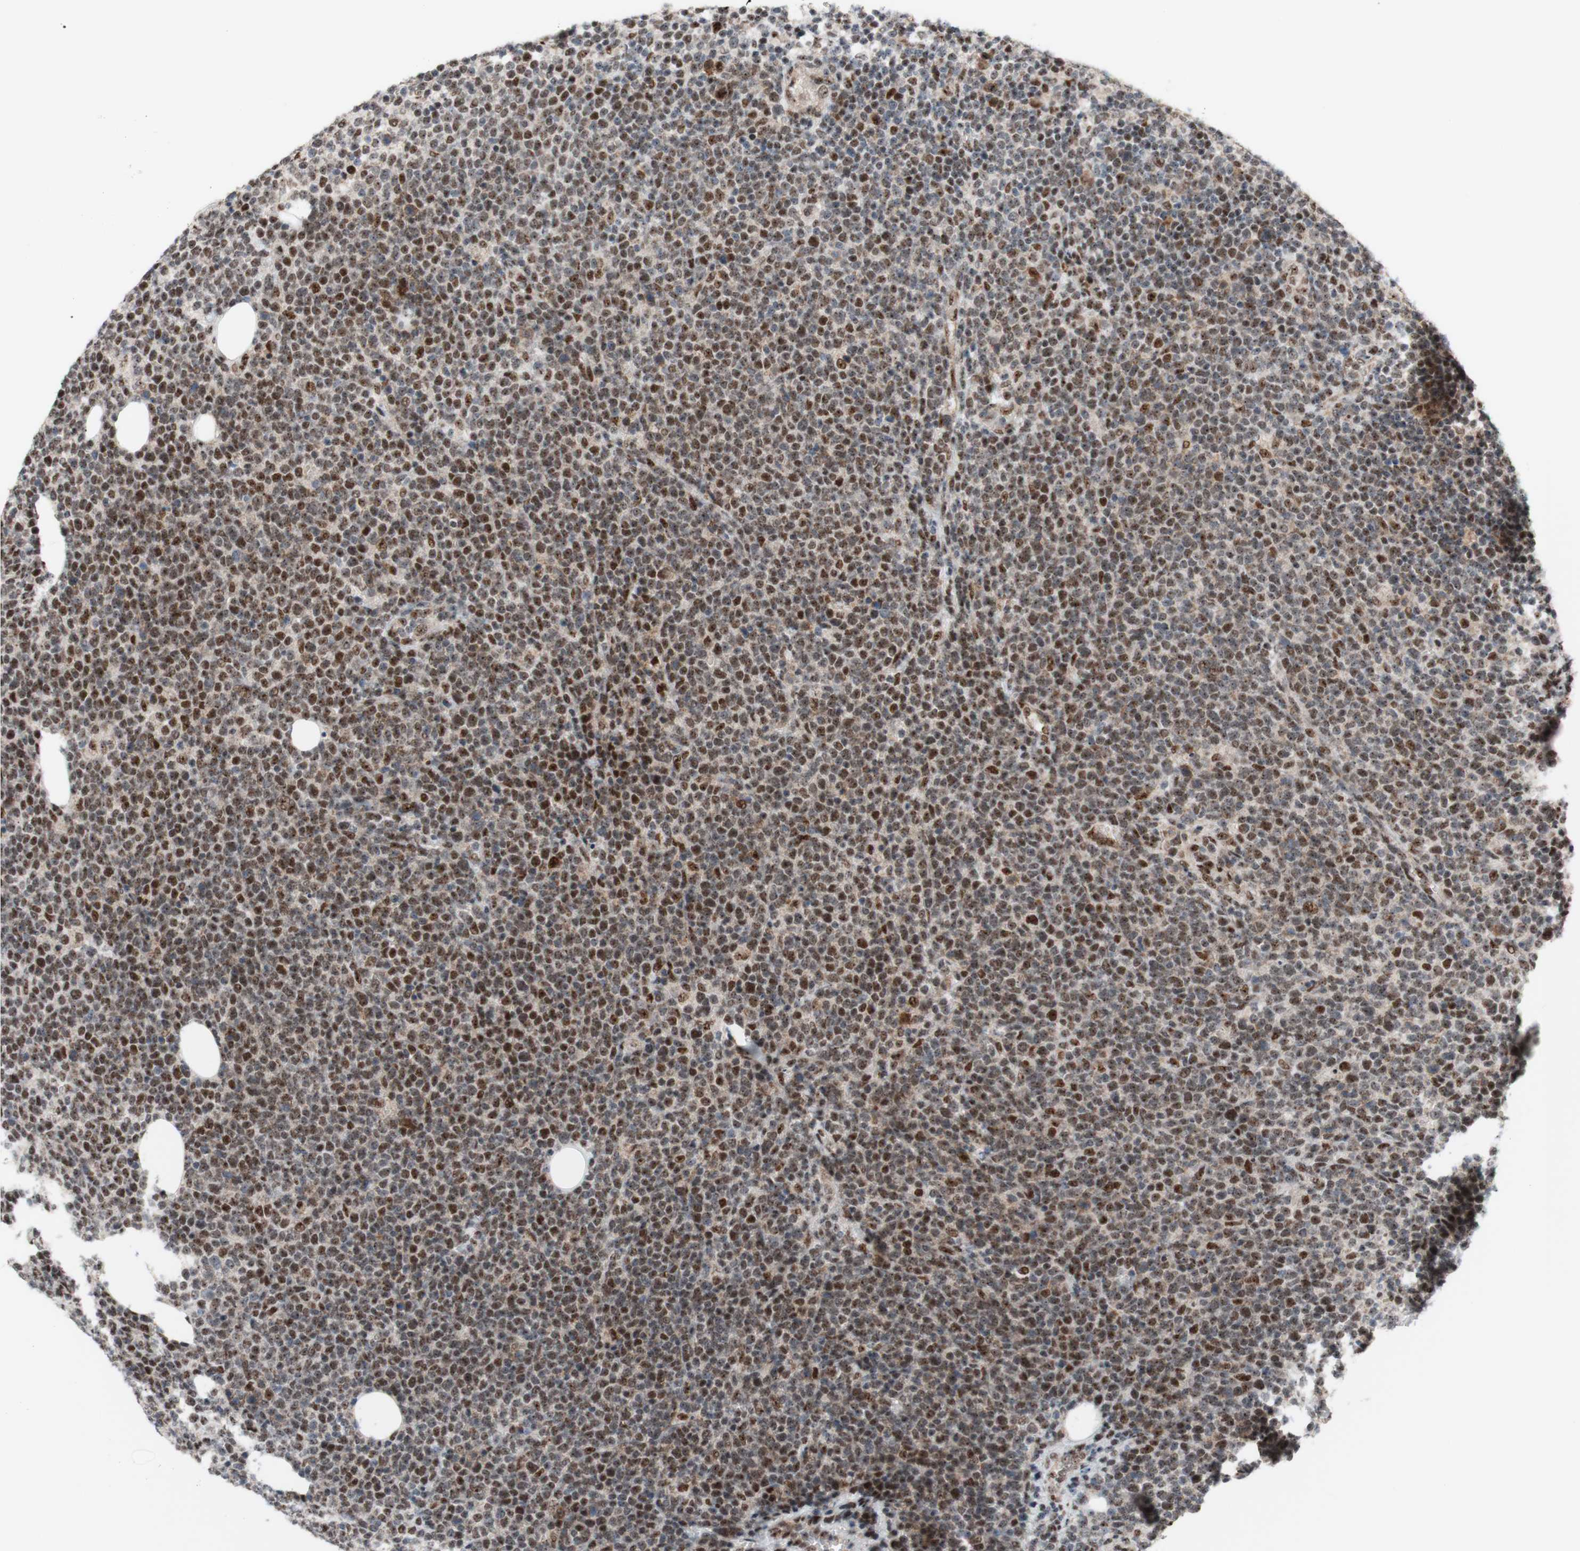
{"staining": {"intensity": "moderate", "quantity": ">75%", "location": "nuclear"}, "tissue": "lymphoma", "cell_type": "Tumor cells", "image_type": "cancer", "snomed": [{"axis": "morphology", "description": "Malignant lymphoma, non-Hodgkin's type, High grade"}, {"axis": "topography", "description": "Lymph node"}], "caption": "The photomicrograph reveals staining of high-grade malignant lymphoma, non-Hodgkin's type, revealing moderate nuclear protein staining (brown color) within tumor cells. Nuclei are stained in blue.", "gene": "POLR1A", "patient": {"sex": "male", "age": 61}}